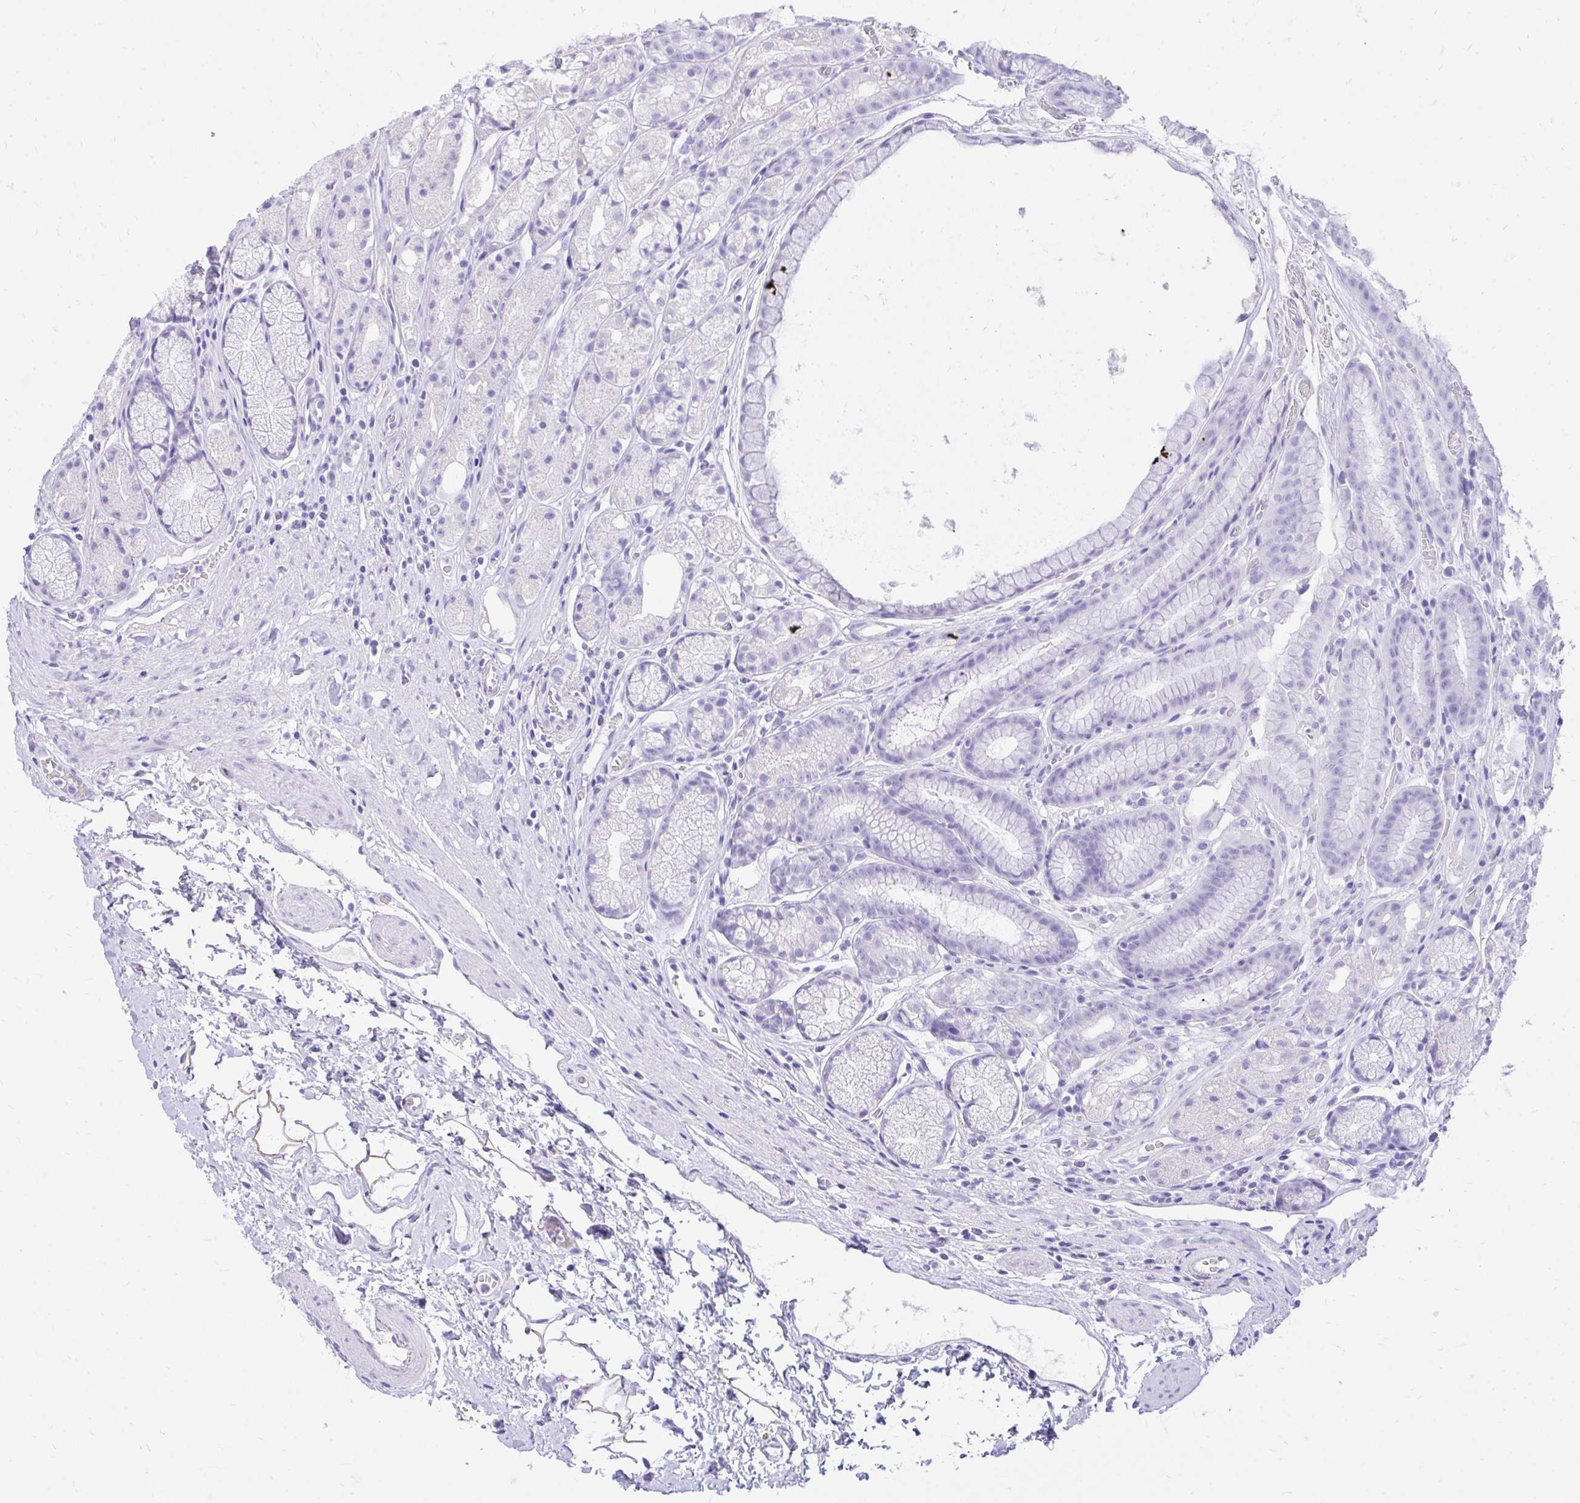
{"staining": {"intensity": "negative", "quantity": "none", "location": "none"}, "tissue": "stomach", "cell_type": "Glandular cells", "image_type": "normal", "snomed": [{"axis": "morphology", "description": "Normal tissue, NOS"}, {"axis": "topography", "description": "Smooth muscle"}, {"axis": "topography", "description": "Stomach"}], "caption": "This is an IHC micrograph of normal stomach. There is no expression in glandular cells.", "gene": "MON1A", "patient": {"sex": "male", "age": 70}}